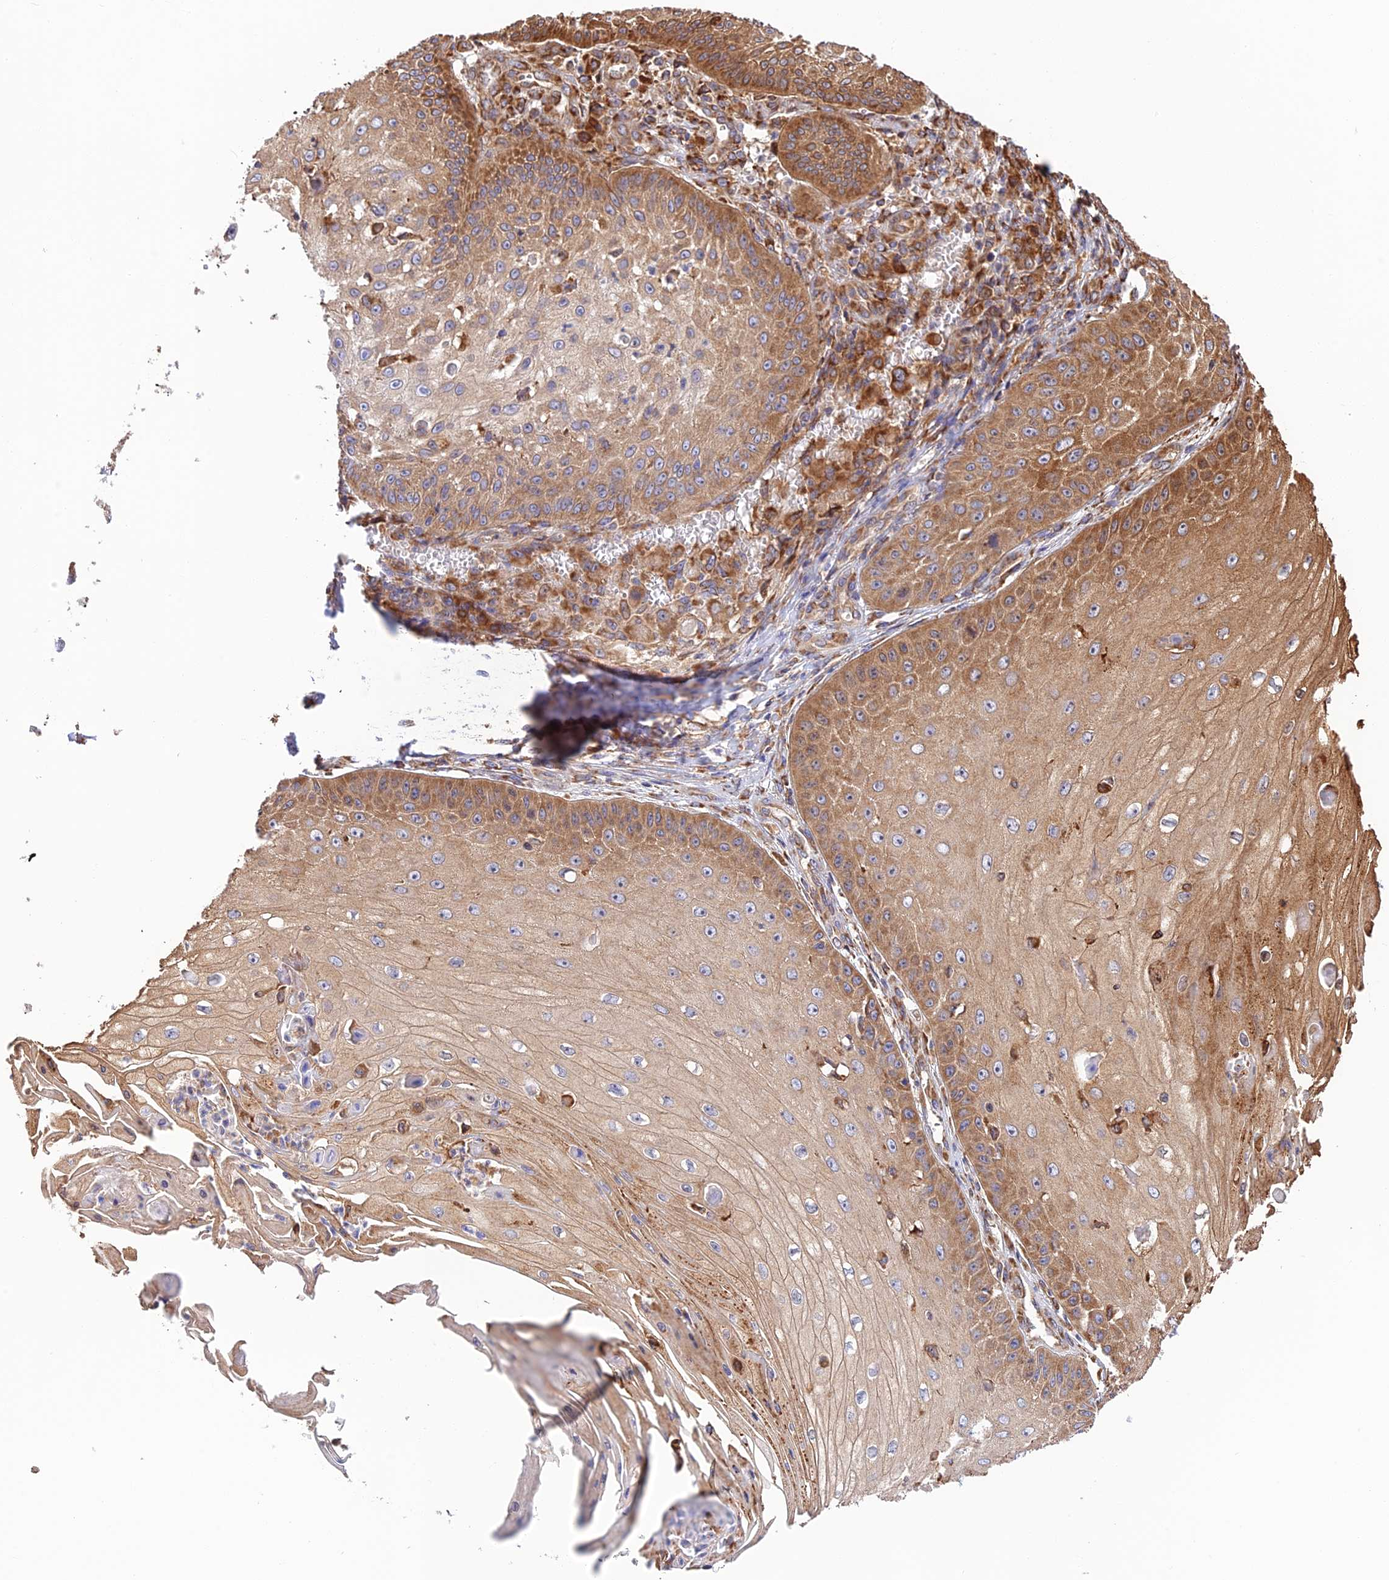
{"staining": {"intensity": "moderate", "quantity": "25%-75%", "location": "cytoplasmic/membranous"}, "tissue": "skin cancer", "cell_type": "Tumor cells", "image_type": "cancer", "snomed": [{"axis": "morphology", "description": "Squamous cell carcinoma, NOS"}, {"axis": "topography", "description": "Skin"}], "caption": "Human skin squamous cell carcinoma stained with a protein marker reveals moderate staining in tumor cells.", "gene": "RPL5", "patient": {"sex": "male", "age": 70}}